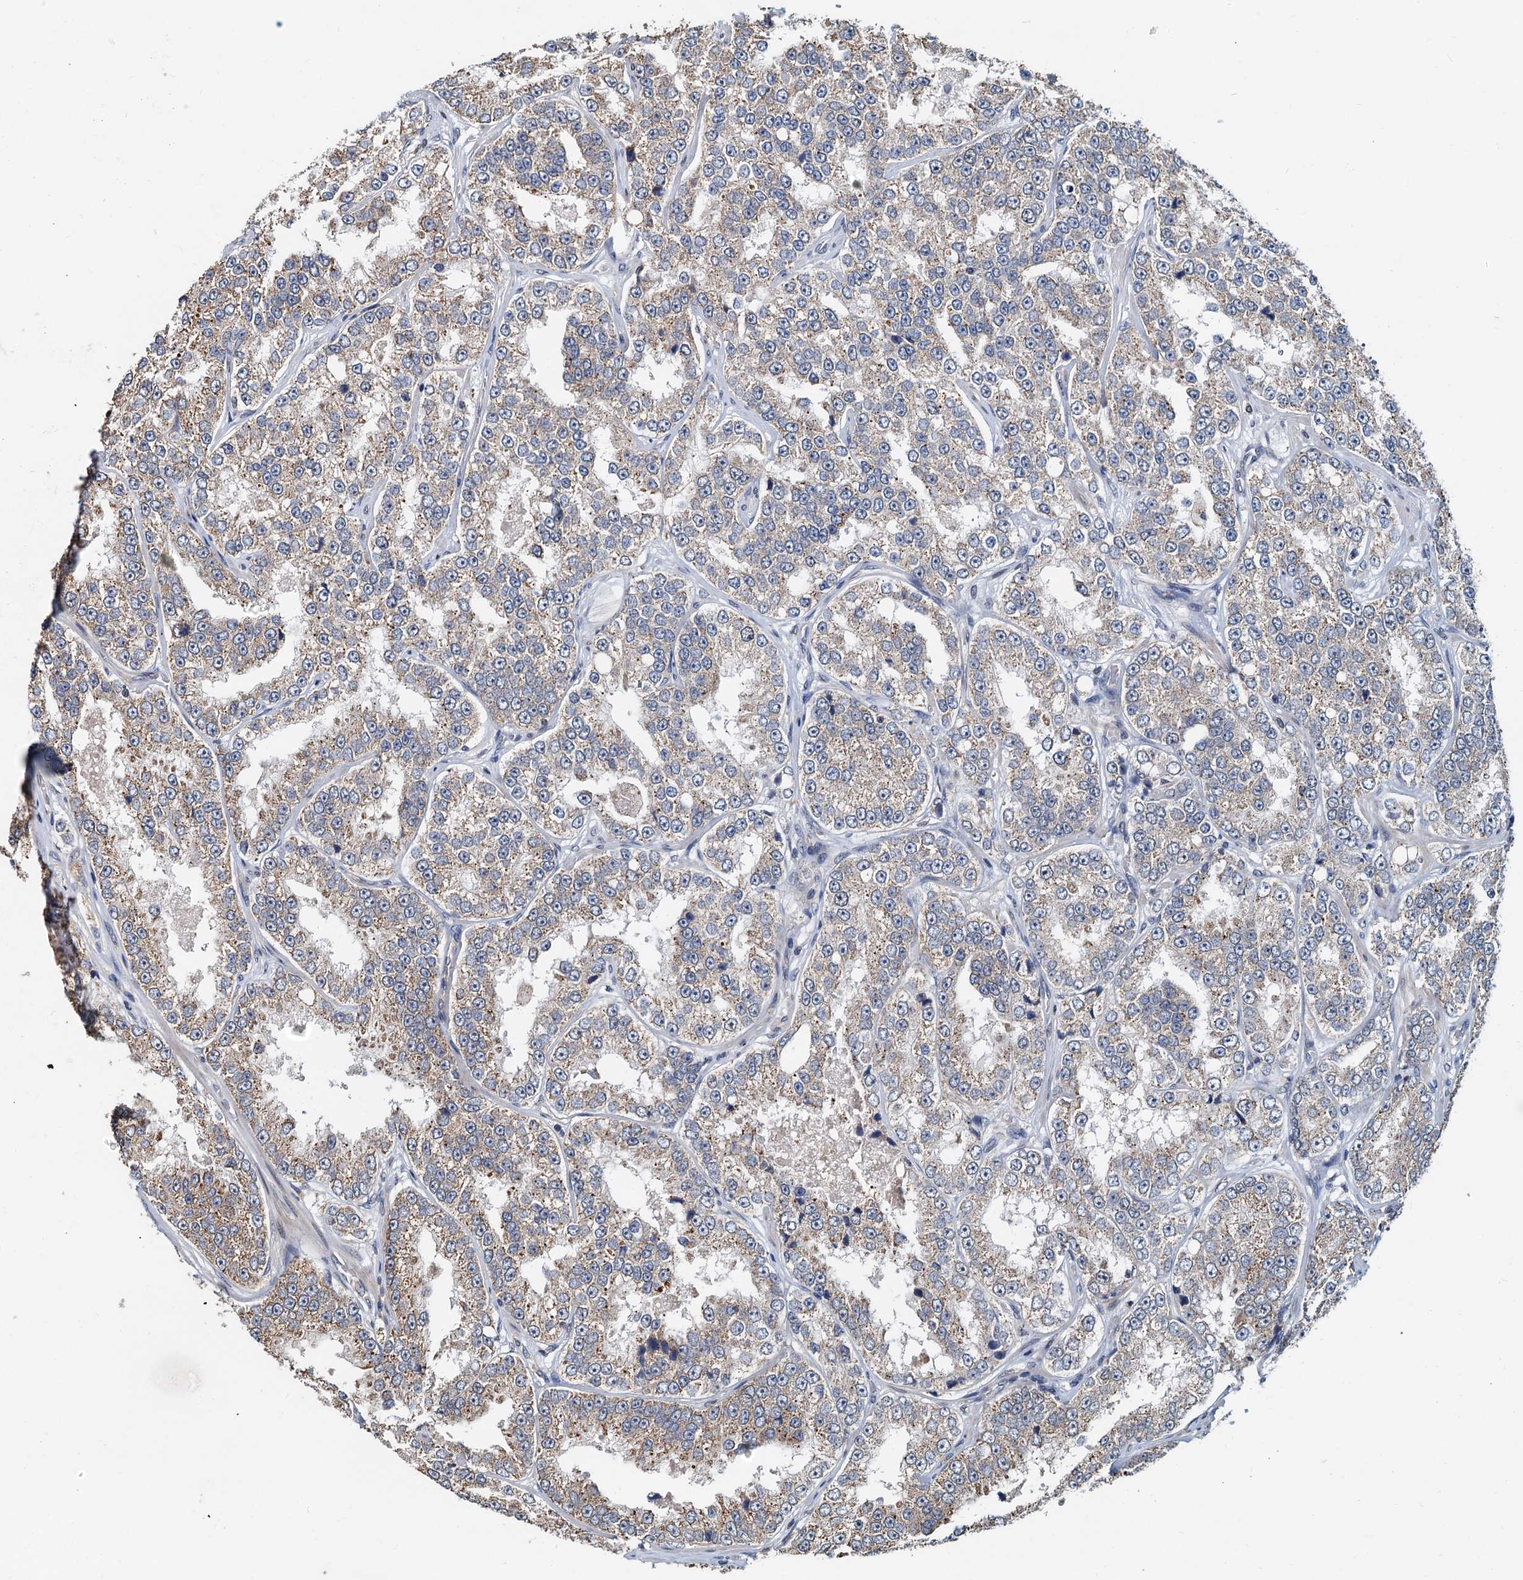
{"staining": {"intensity": "moderate", "quantity": ">75%", "location": "cytoplasmic/membranous"}, "tissue": "prostate cancer", "cell_type": "Tumor cells", "image_type": "cancer", "snomed": [{"axis": "morphology", "description": "Normal tissue, NOS"}, {"axis": "morphology", "description": "Adenocarcinoma, High grade"}, {"axis": "topography", "description": "Prostate"}], "caption": "Immunohistochemical staining of human adenocarcinoma (high-grade) (prostate) reveals moderate cytoplasmic/membranous protein expression in about >75% of tumor cells.", "gene": "MCMBP", "patient": {"sex": "male", "age": 83}}